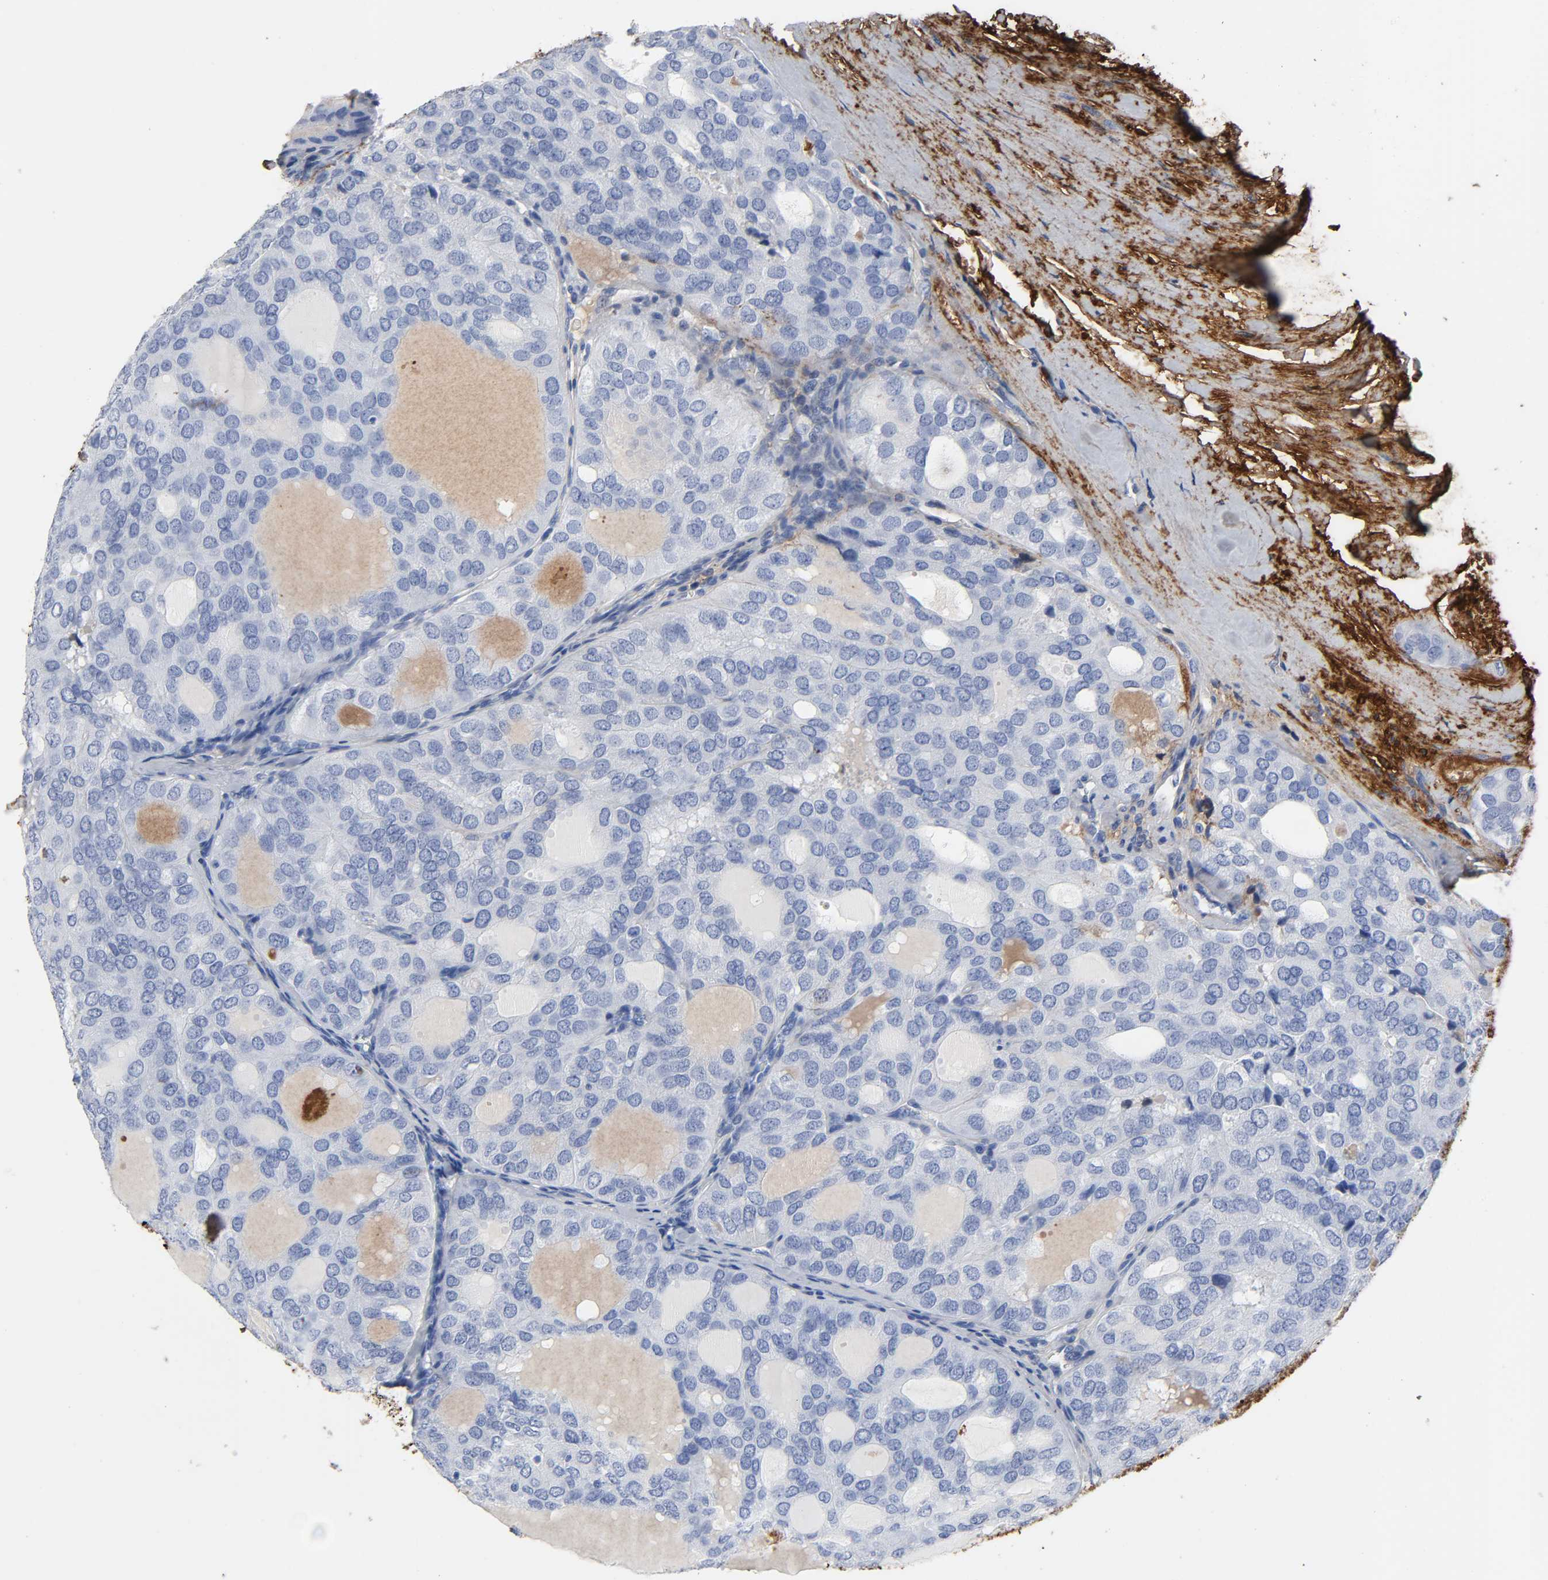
{"staining": {"intensity": "negative", "quantity": "none", "location": "none"}, "tissue": "thyroid cancer", "cell_type": "Tumor cells", "image_type": "cancer", "snomed": [{"axis": "morphology", "description": "Follicular adenoma carcinoma, NOS"}, {"axis": "topography", "description": "Thyroid gland"}], "caption": "IHC micrograph of thyroid cancer (follicular adenoma carcinoma) stained for a protein (brown), which demonstrates no expression in tumor cells. The staining was performed using DAB (3,3'-diaminobenzidine) to visualize the protein expression in brown, while the nuclei were stained in blue with hematoxylin (Magnification: 20x).", "gene": "FBLN1", "patient": {"sex": "male", "age": 75}}